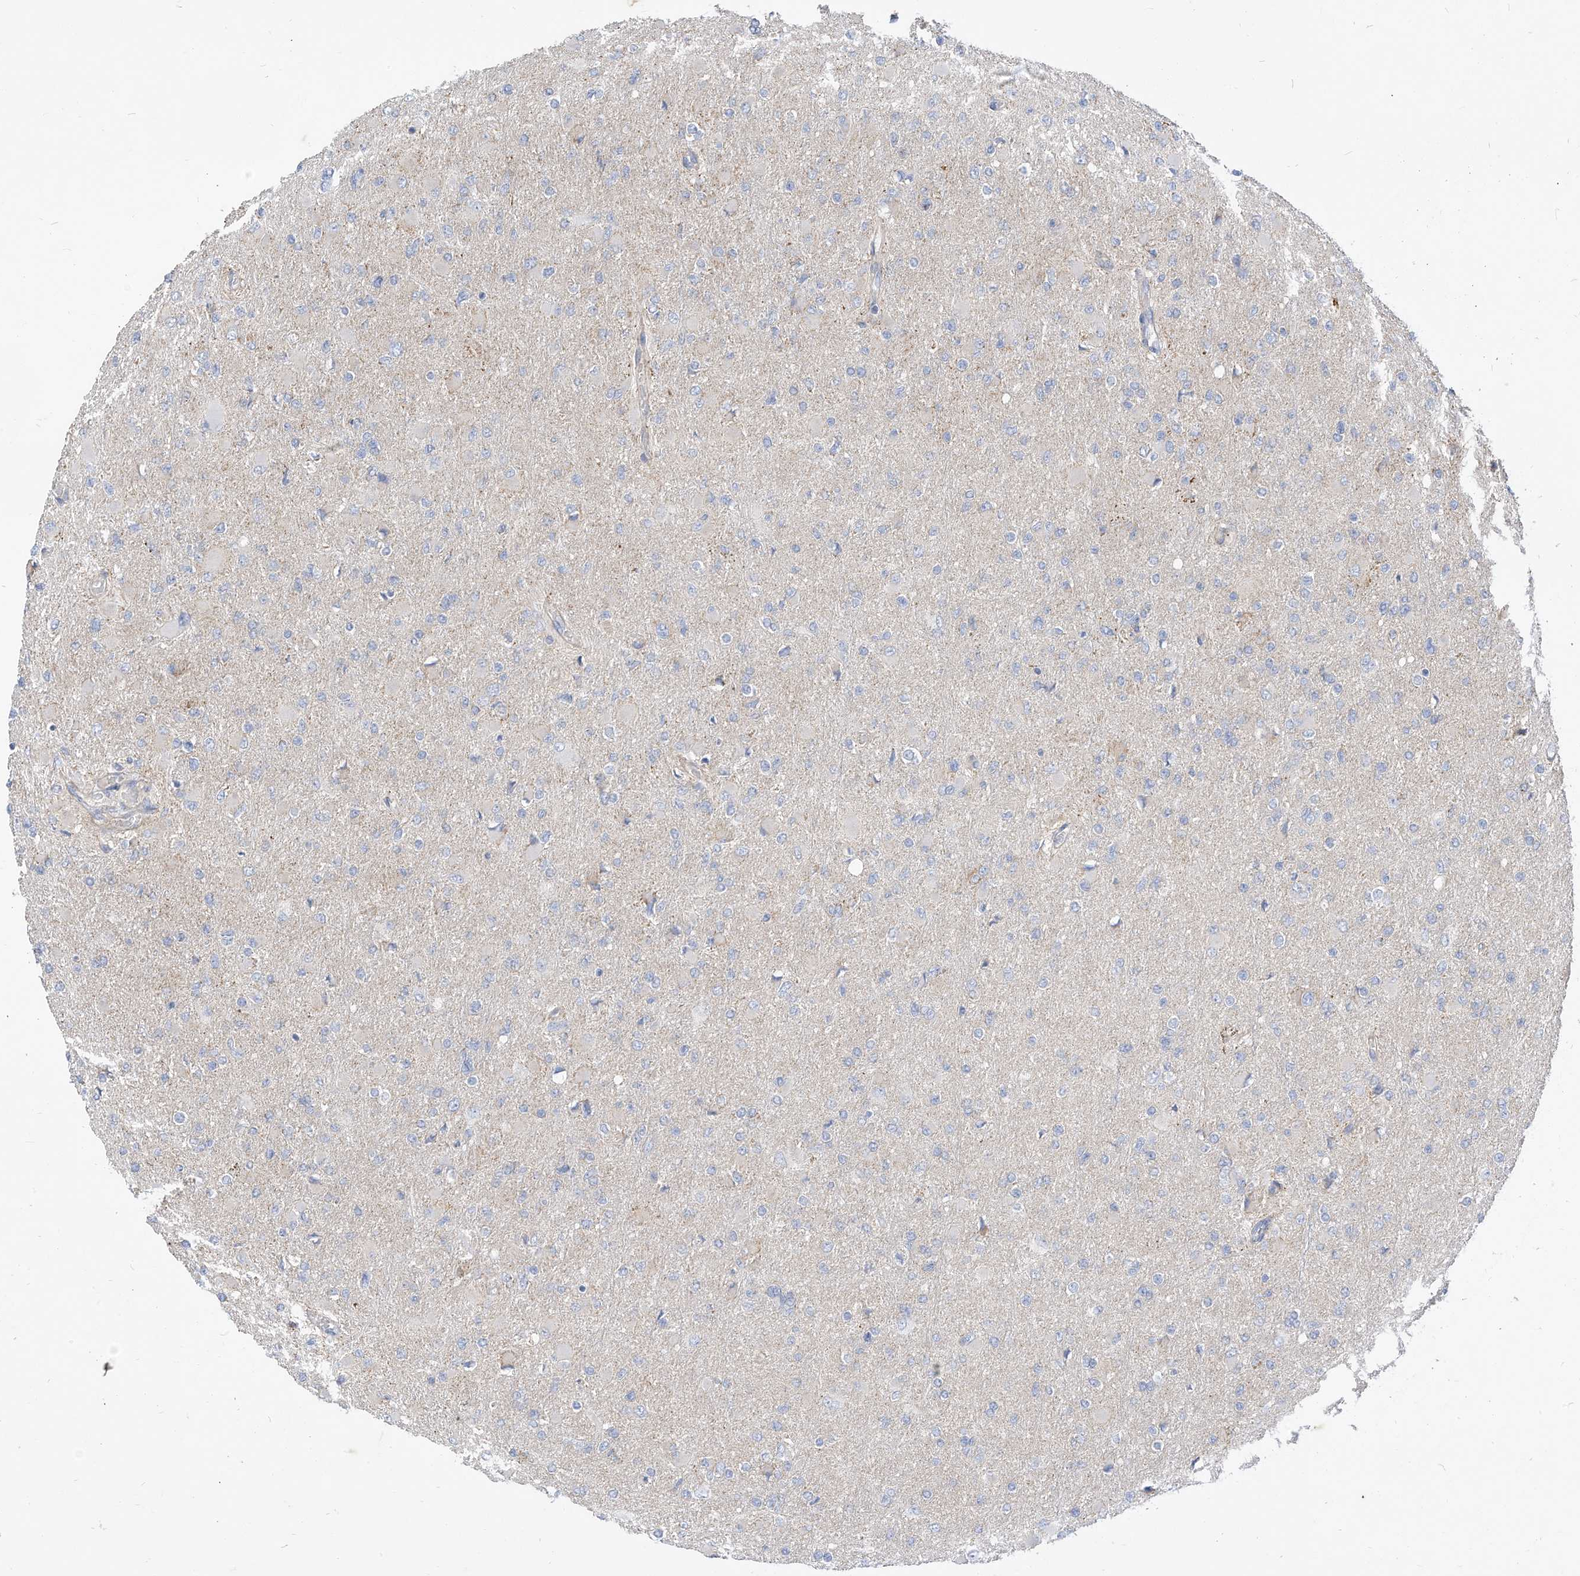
{"staining": {"intensity": "negative", "quantity": "none", "location": "none"}, "tissue": "glioma", "cell_type": "Tumor cells", "image_type": "cancer", "snomed": [{"axis": "morphology", "description": "Glioma, malignant, High grade"}, {"axis": "topography", "description": "Cerebral cortex"}], "caption": "Human glioma stained for a protein using IHC reveals no expression in tumor cells.", "gene": "RHOH", "patient": {"sex": "female", "age": 36}}